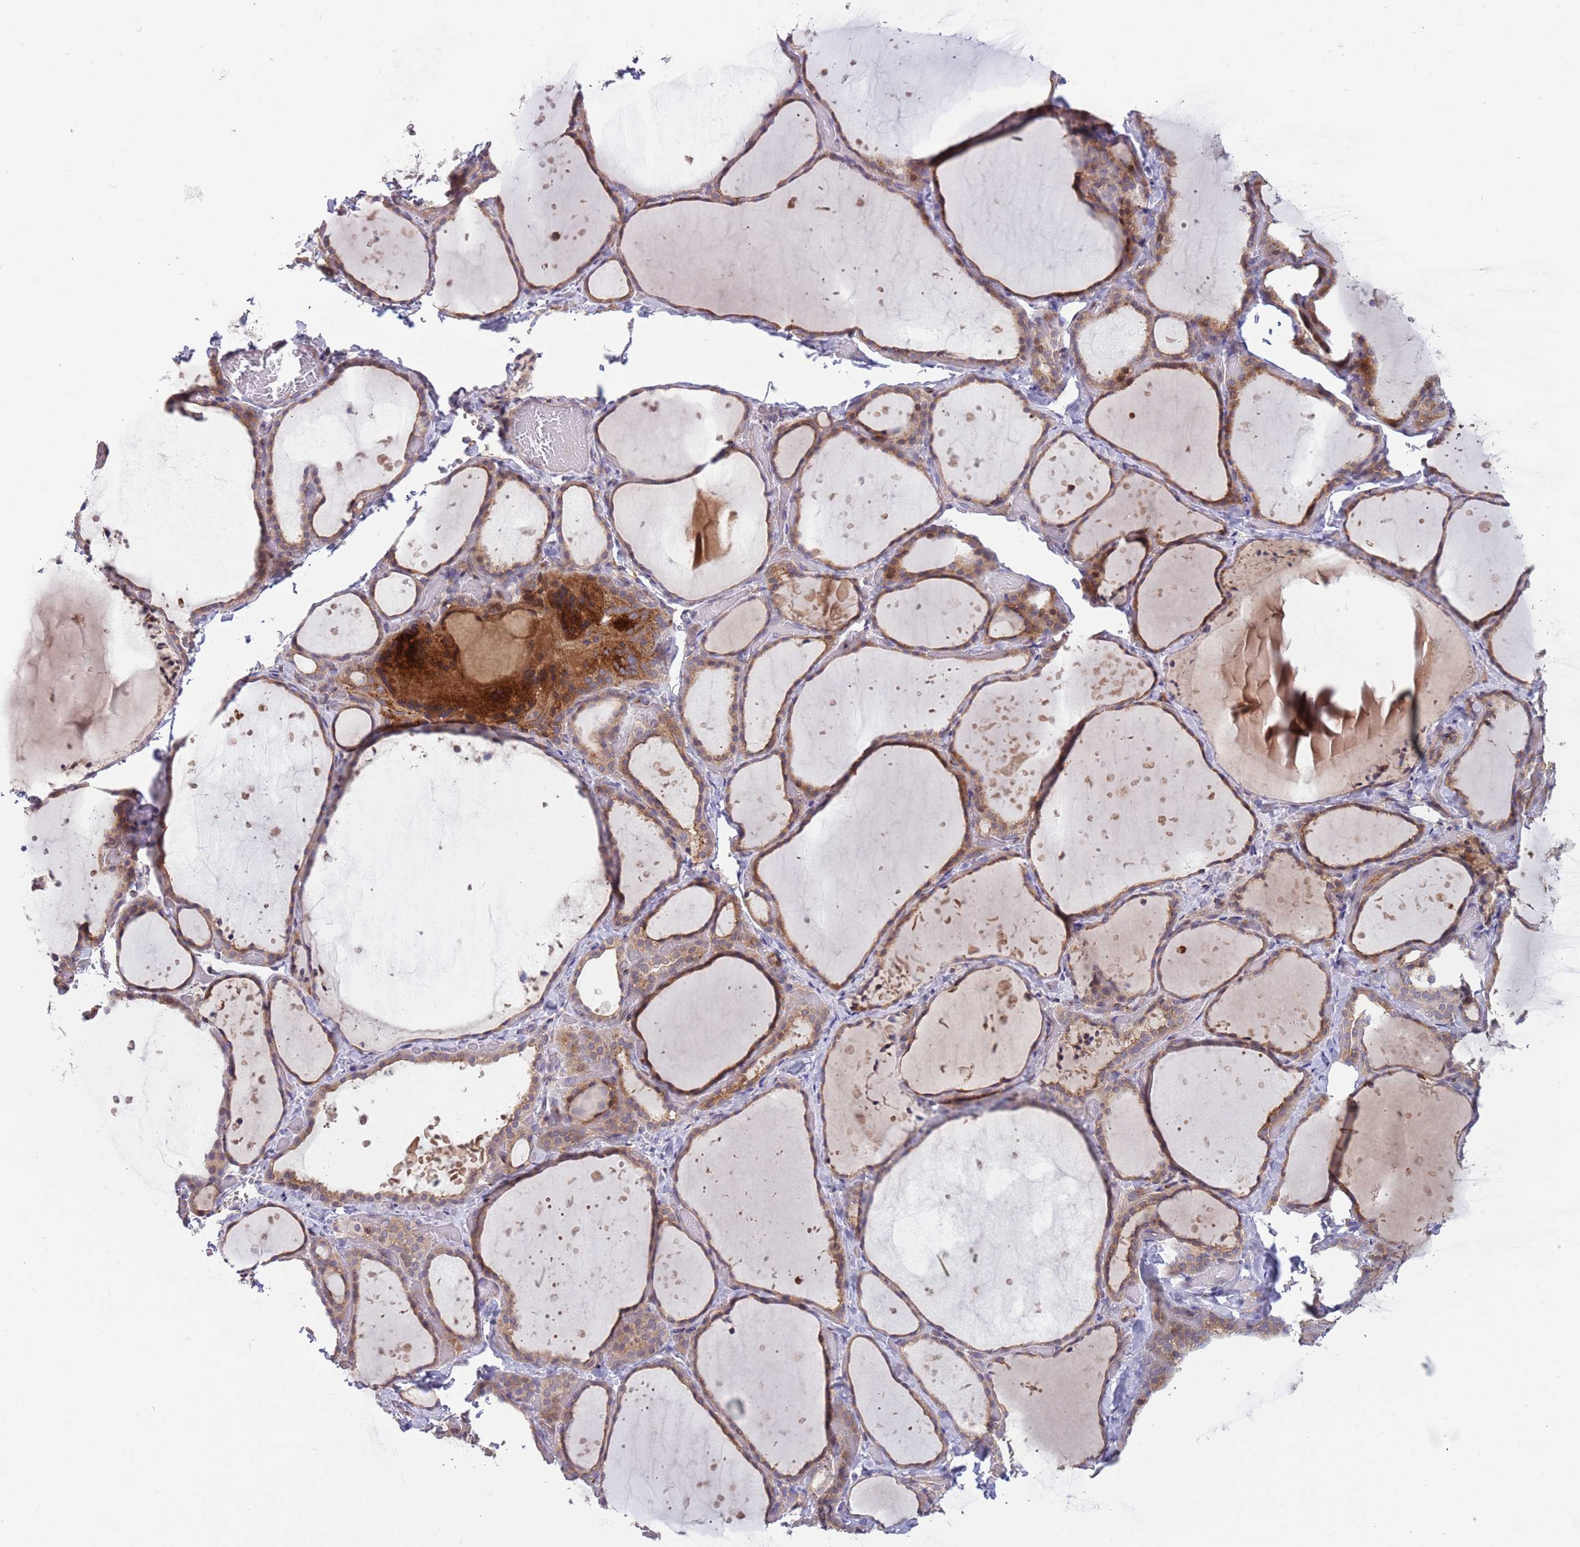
{"staining": {"intensity": "moderate", "quantity": ">75%", "location": "cytoplasmic/membranous"}, "tissue": "thyroid gland", "cell_type": "Glandular cells", "image_type": "normal", "snomed": [{"axis": "morphology", "description": "Normal tissue, NOS"}, {"axis": "topography", "description": "Thyroid gland"}], "caption": "Immunohistochemical staining of unremarkable human thyroid gland reveals >75% levels of moderate cytoplasmic/membranous protein positivity in approximately >75% of glandular cells. The staining was performed using DAB to visualize the protein expression in brown, while the nuclei were stained in blue with hematoxylin (Magnification: 20x).", "gene": "BTBD7", "patient": {"sex": "female", "age": 44}}